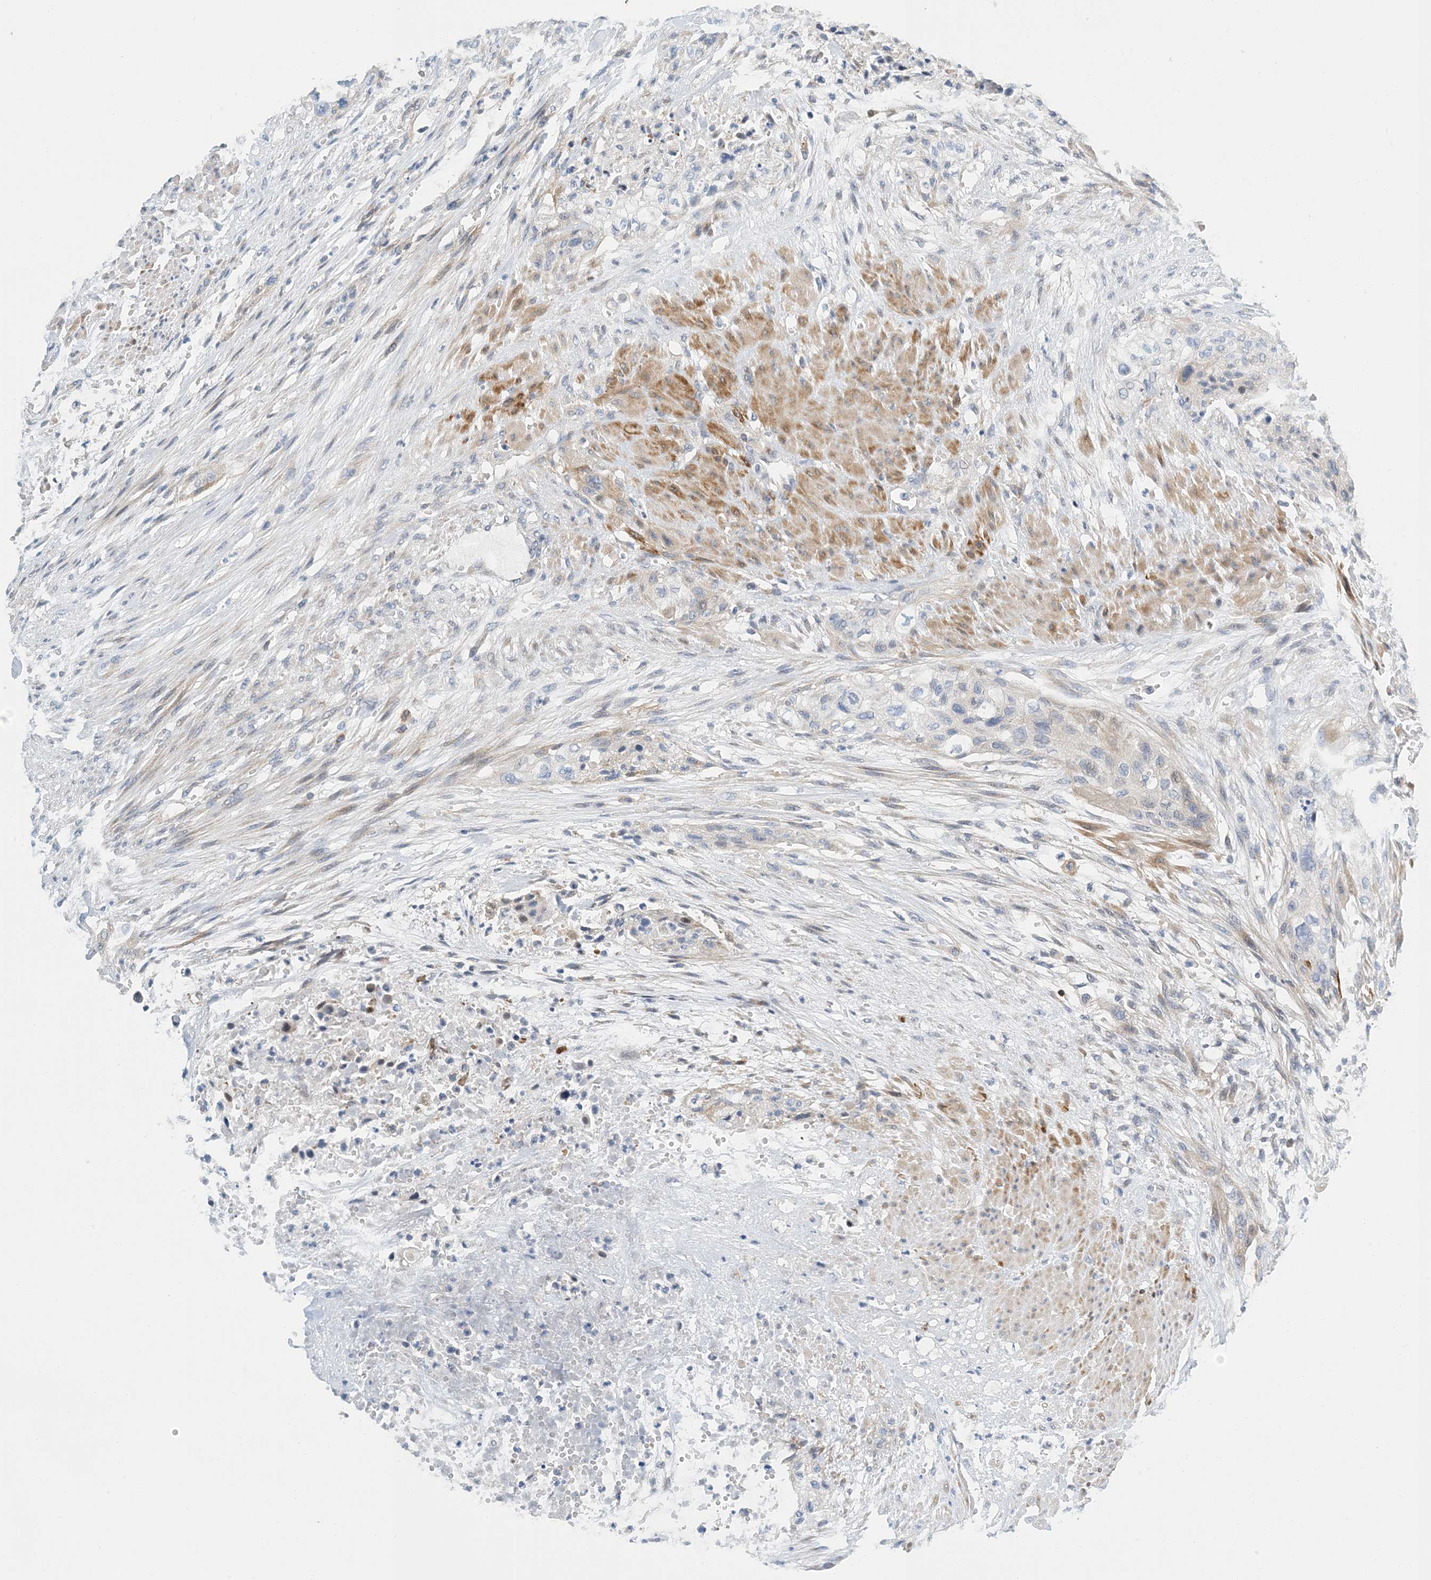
{"staining": {"intensity": "negative", "quantity": "none", "location": "none"}, "tissue": "urothelial cancer", "cell_type": "Tumor cells", "image_type": "cancer", "snomed": [{"axis": "morphology", "description": "Urothelial carcinoma, High grade"}, {"axis": "topography", "description": "Urinary bladder"}], "caption": "This is a photomicrograph of immunohistochemistry staining of urothelial carcinoma (high-grade), which shows no staining in tumor cells.", "gene": "PCDHA2", "patient": {"sex": "male", "age": 35}}